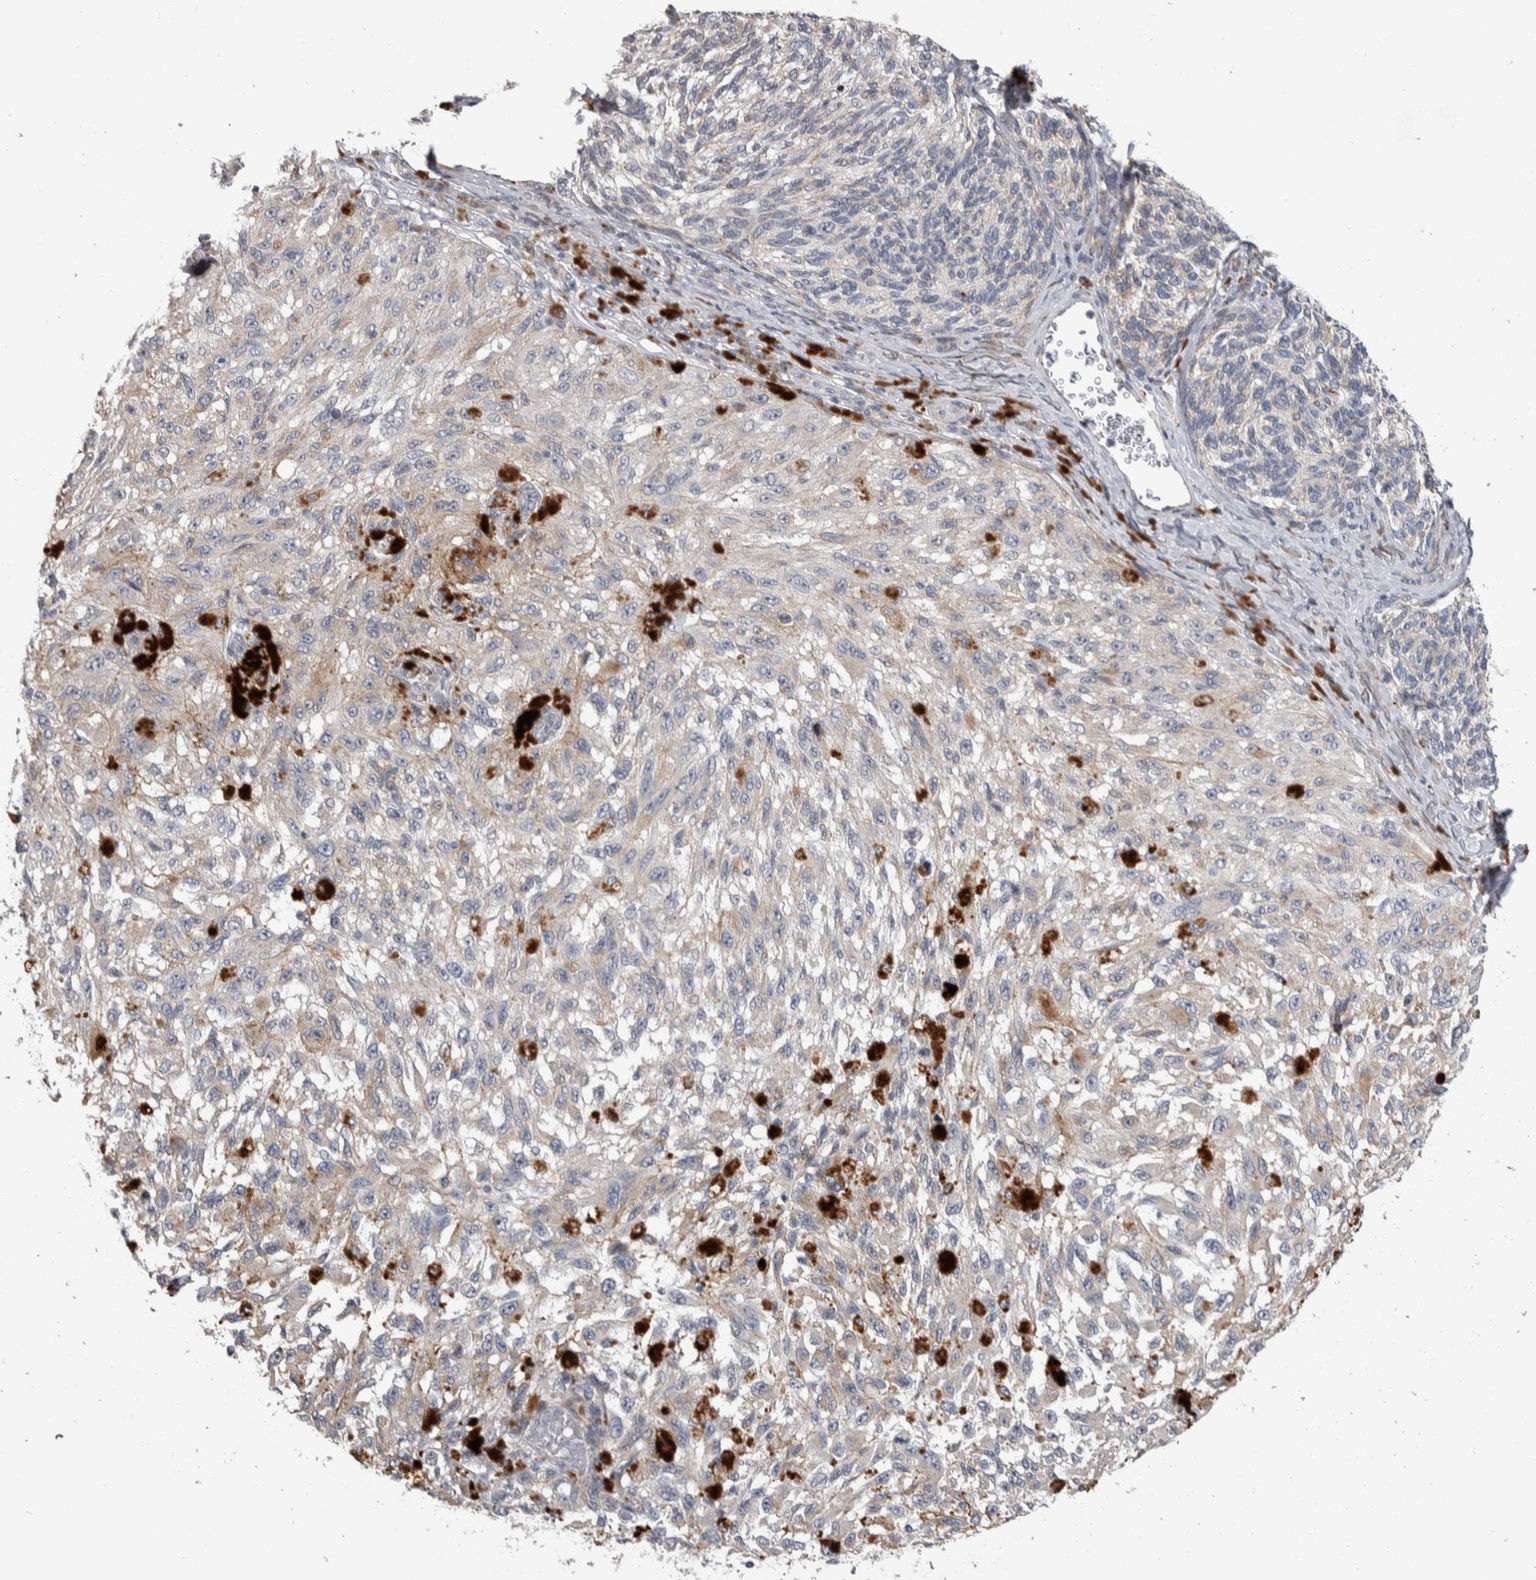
{"staining": {"intensity": "weak", "quantity": "25%-75%", "location": "cytoplasmic/membranous"}, "tissue": "melanoma", "cell_type": "Tumor cells", "image_type": "cancer", "snomed": [{"axis": "morphology", "description": "Malignant melanoma, NOS"}, {"axis": "topography", "description": "Skin"}], "caption": "About 25%-75% of tumor cells in human malignant melanoma exhibit weak cytoplasmic/membranous protein expression as visualized by brown immunohistochemical staining.", "gene": "FAM83G", "patient": {"sex": "female", "age": 73}}